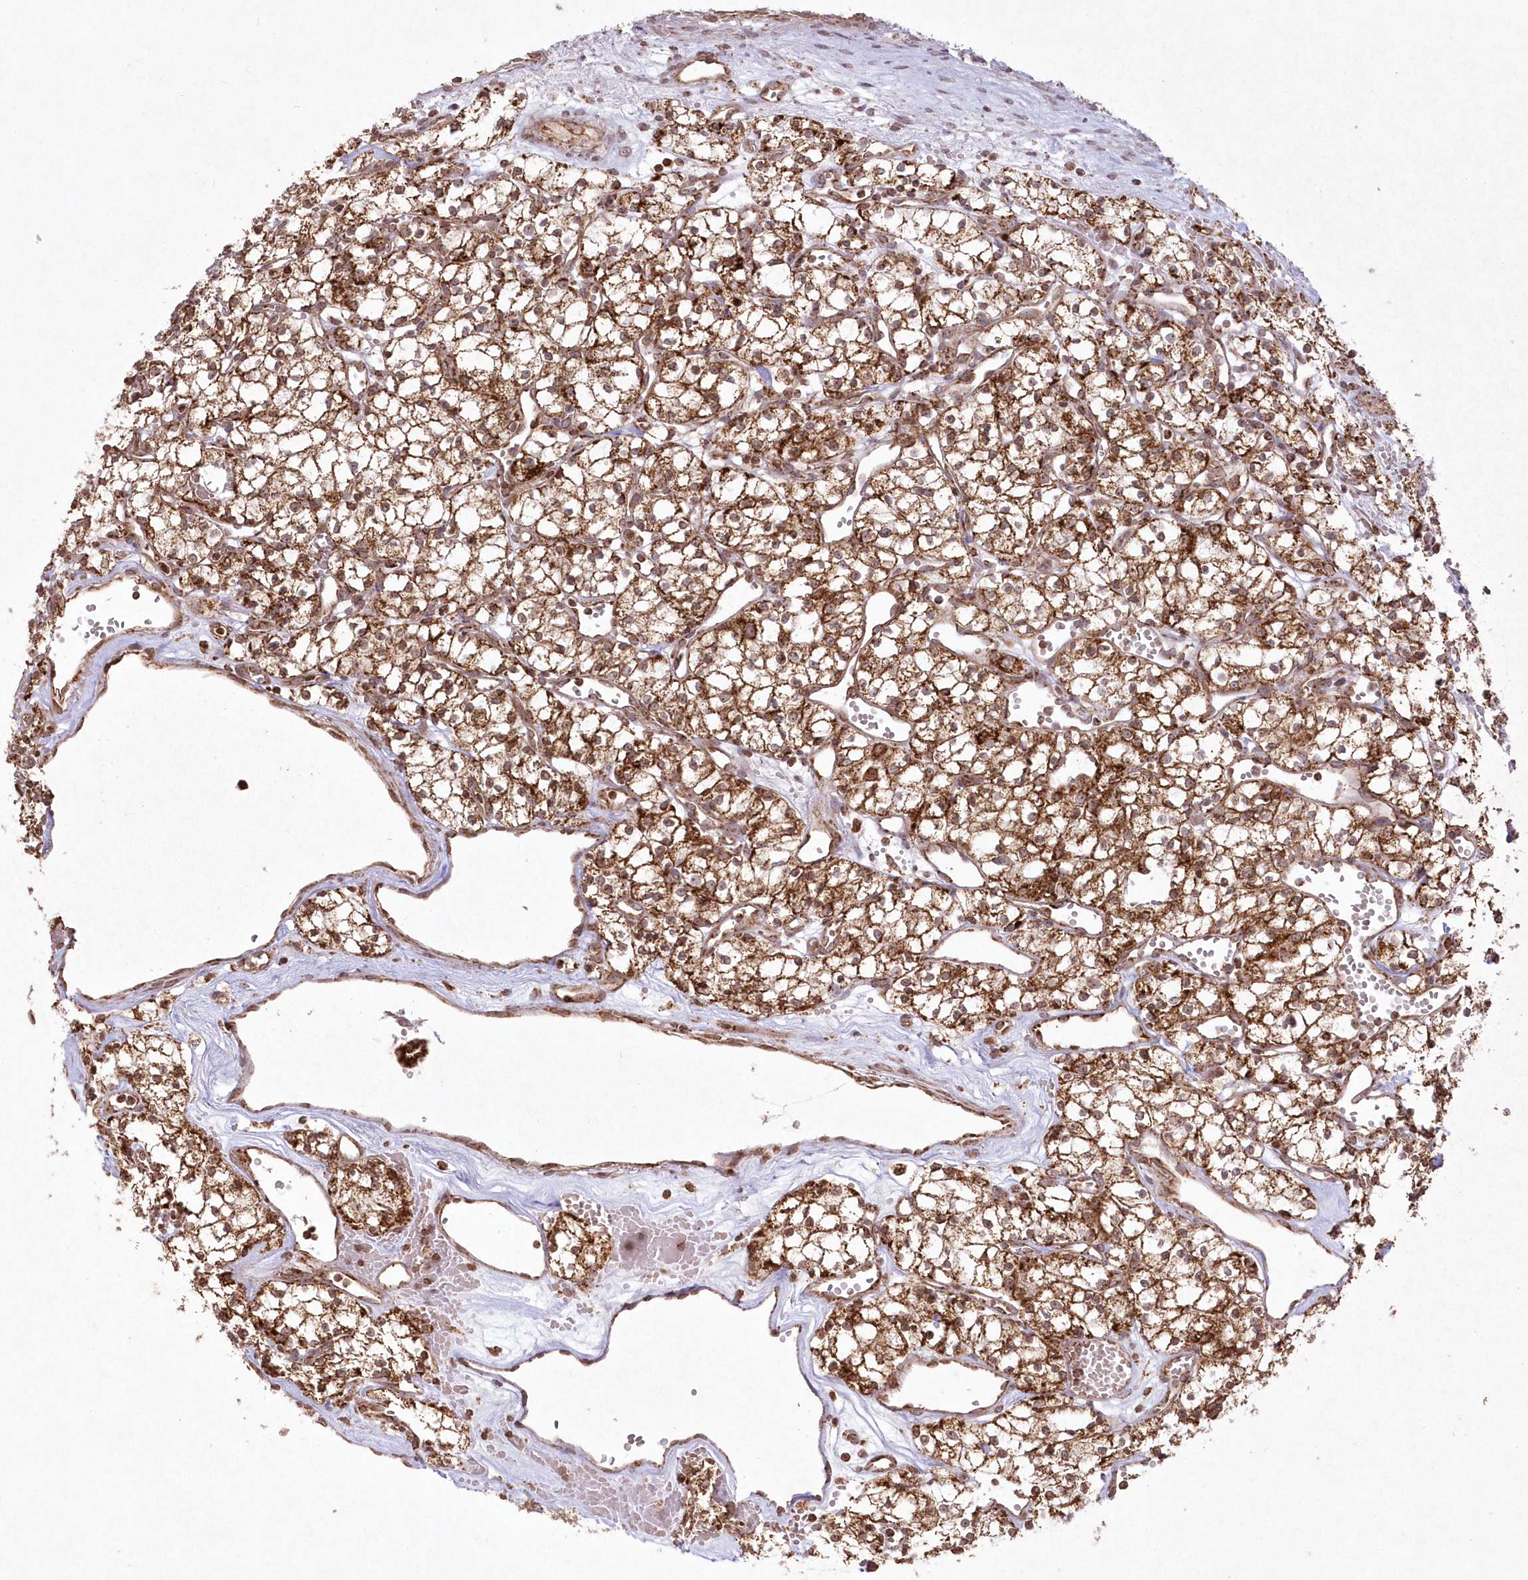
{"staining": {"intensity": "strong", "quantity": ">75%", "location": "cytoplasmic/membranous"}, "tissue": "renal cancer", "cell_type": "Tumor cells", "image_type": "cancer", "snomed": [{"axis": "morphology", "description": "Adenocarcinoma, NOS"}, {"axis": "topography", "description": "Kidney"}], "caption": "IHC (DAB (3,3'-diaminobenzidine)) staining of human renal adenocarcinoma demonstrates strong cytoplasmic/membranous protein staining in approximately >75% of tumor cells.", "gene": "LRPPRC", "patient": {"sex": "male", "age": 59}}